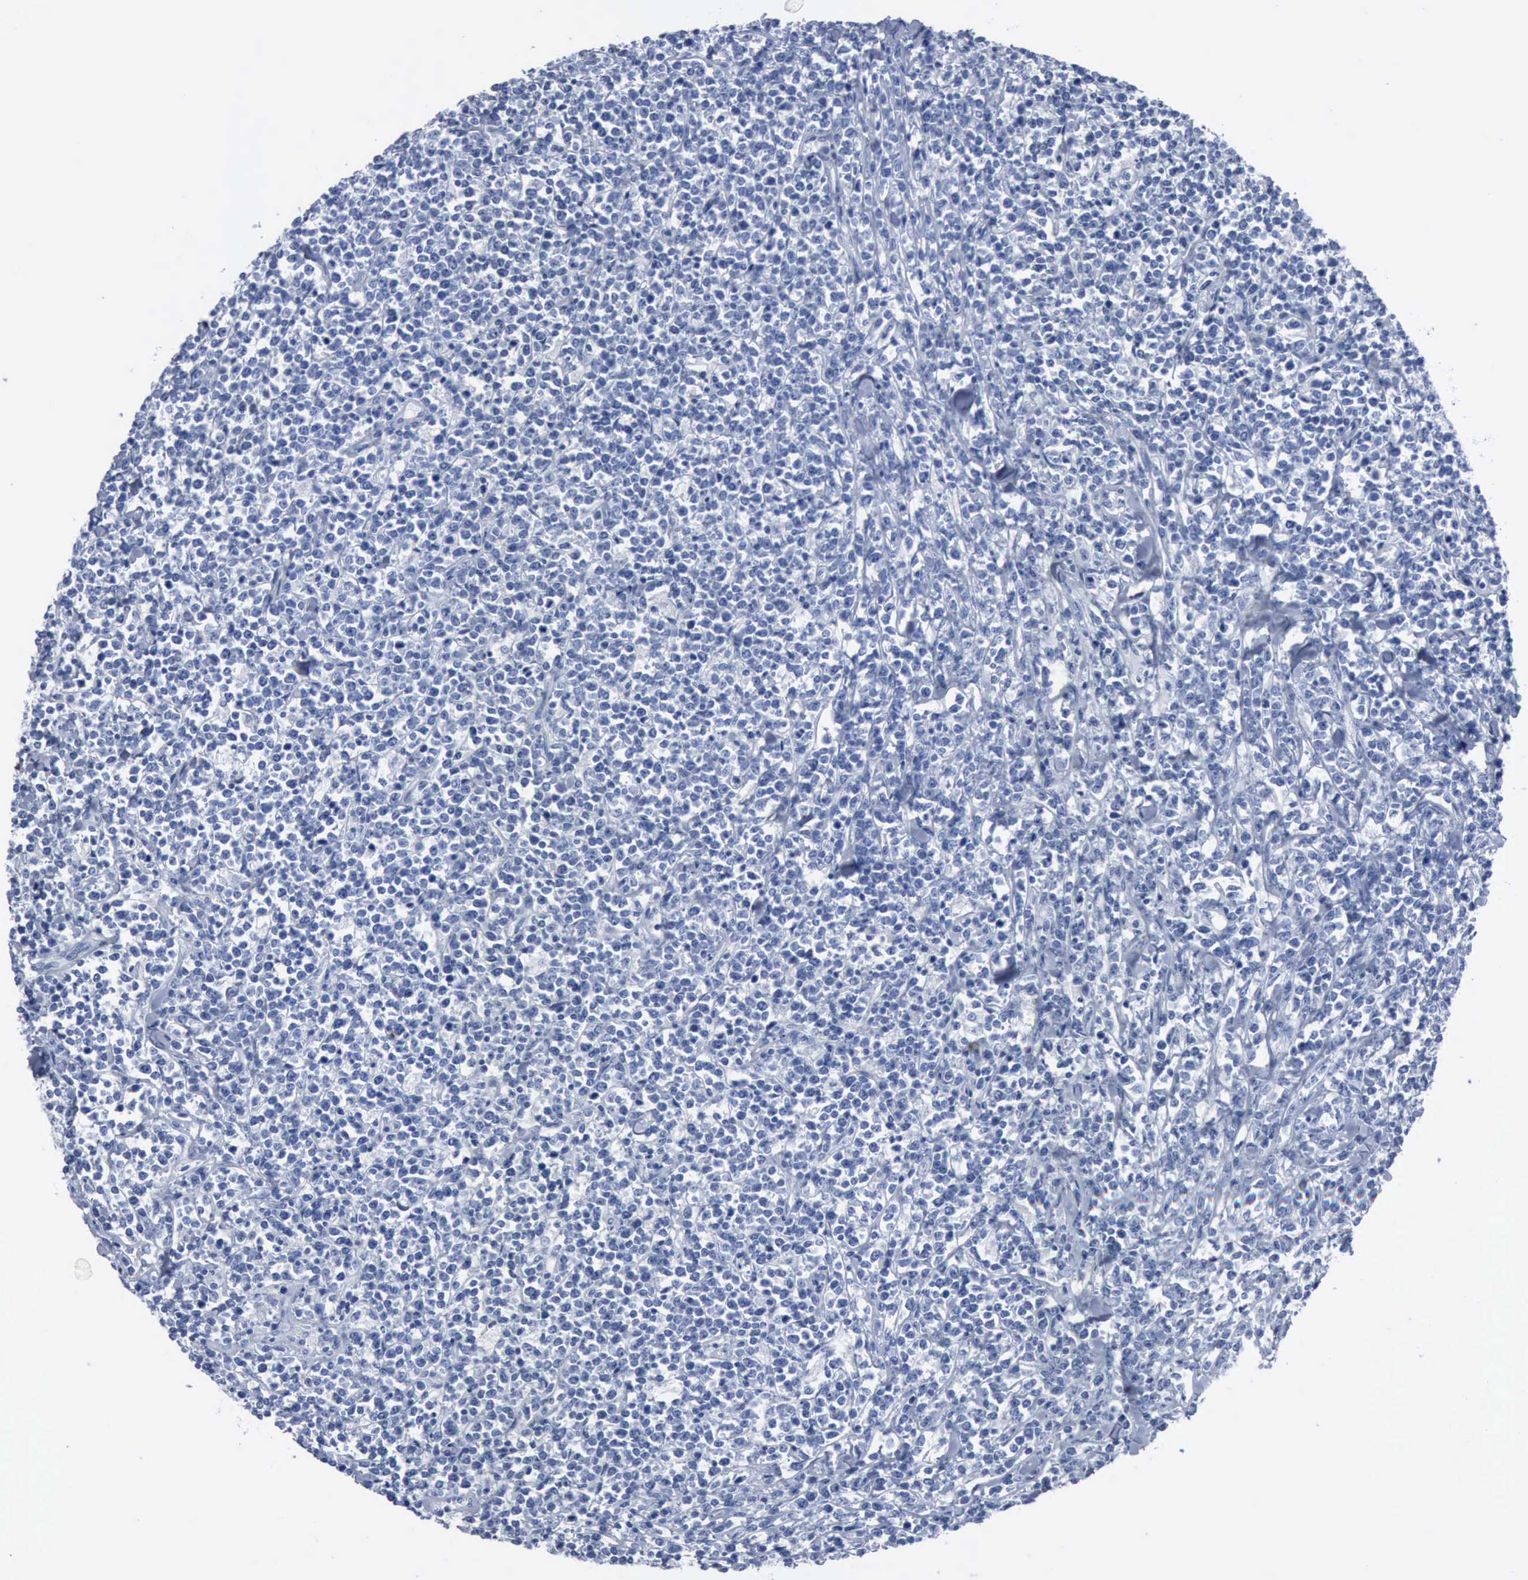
{"staining": {"intensity": "negative", "quantity": "none", "location": "none"}, "tissue": "lymphoma", "cell_type": "Tumor cells", "image_type": "cancer", "snomed": [{"axis": "morphology", "description": "Malignant lymphoma, non-Hodgkin's type, High grade"}, {"axis": "topography", "description": "Small intestine"}, {"axis": "topography", "description": "Colon"}], "caption": "A photomicrograph of human malignant lymphoma, non-Hodgkin's type (high-grade) is negative for staining in tumor cells.", "gene": "DMD", "patient": {"sex": "male", "age": 8}}